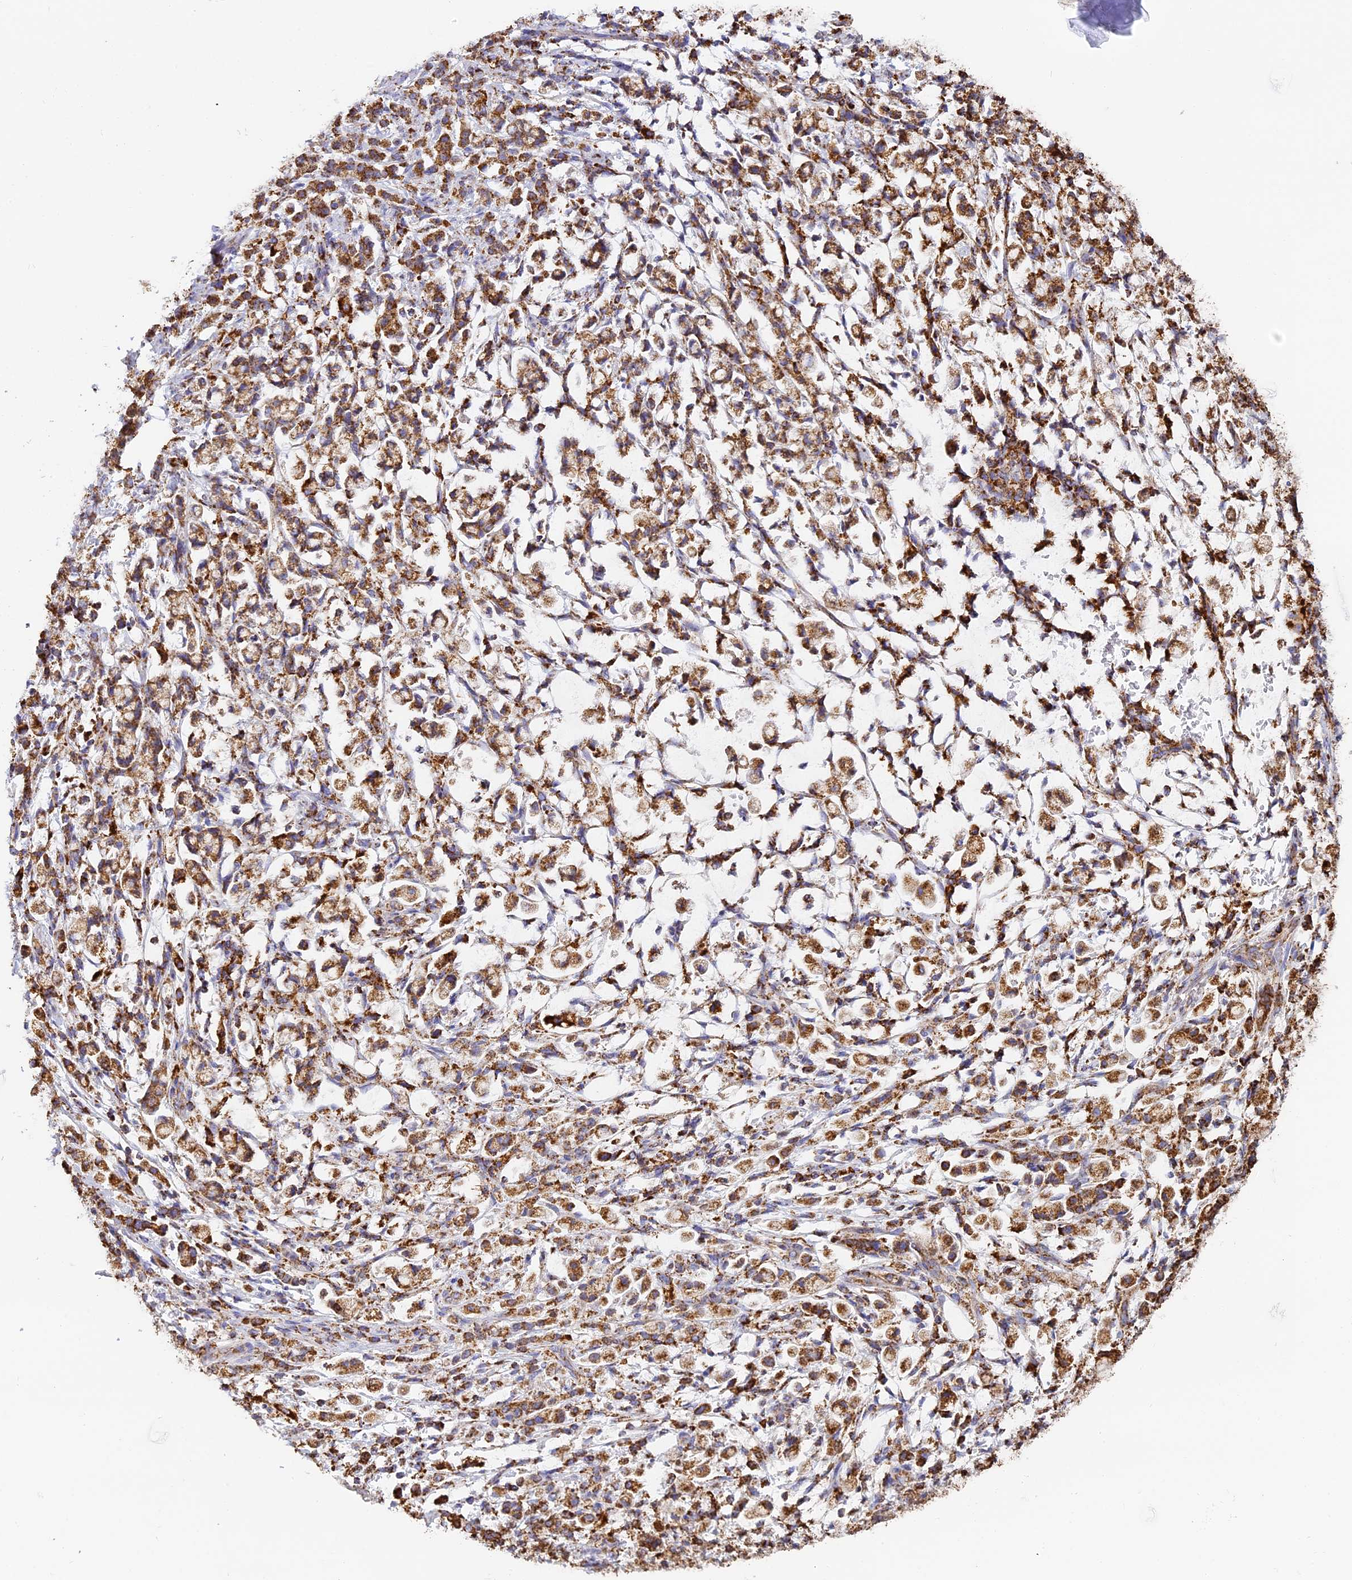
{"staining": {"intensity": "moderate", "quantity": ">75%", "location": "cytoplasmic/membranous"}, "tissue": "stomach cancer", "cell_type": "Tumor cells", "image_type": "cancer", "snomed": [{"axis": "morphology", "description": "Adenocarcinoma, NOS"}, {"axis": "topography", "description": "Stomach"}], "caption": "Protein expression by IHC exhibits moderate cytoplasmic/membranous staining in approximately >75% of tumor cells in adenocarcinoma (stomach). The staining was performed using DAB to visualize the protein expression in brown, while the nuclei were stained in blue with hematoxylin (Magnification: 20x).", "gene": "STK17A", "patient": {"sex": "female", "age": 60}}